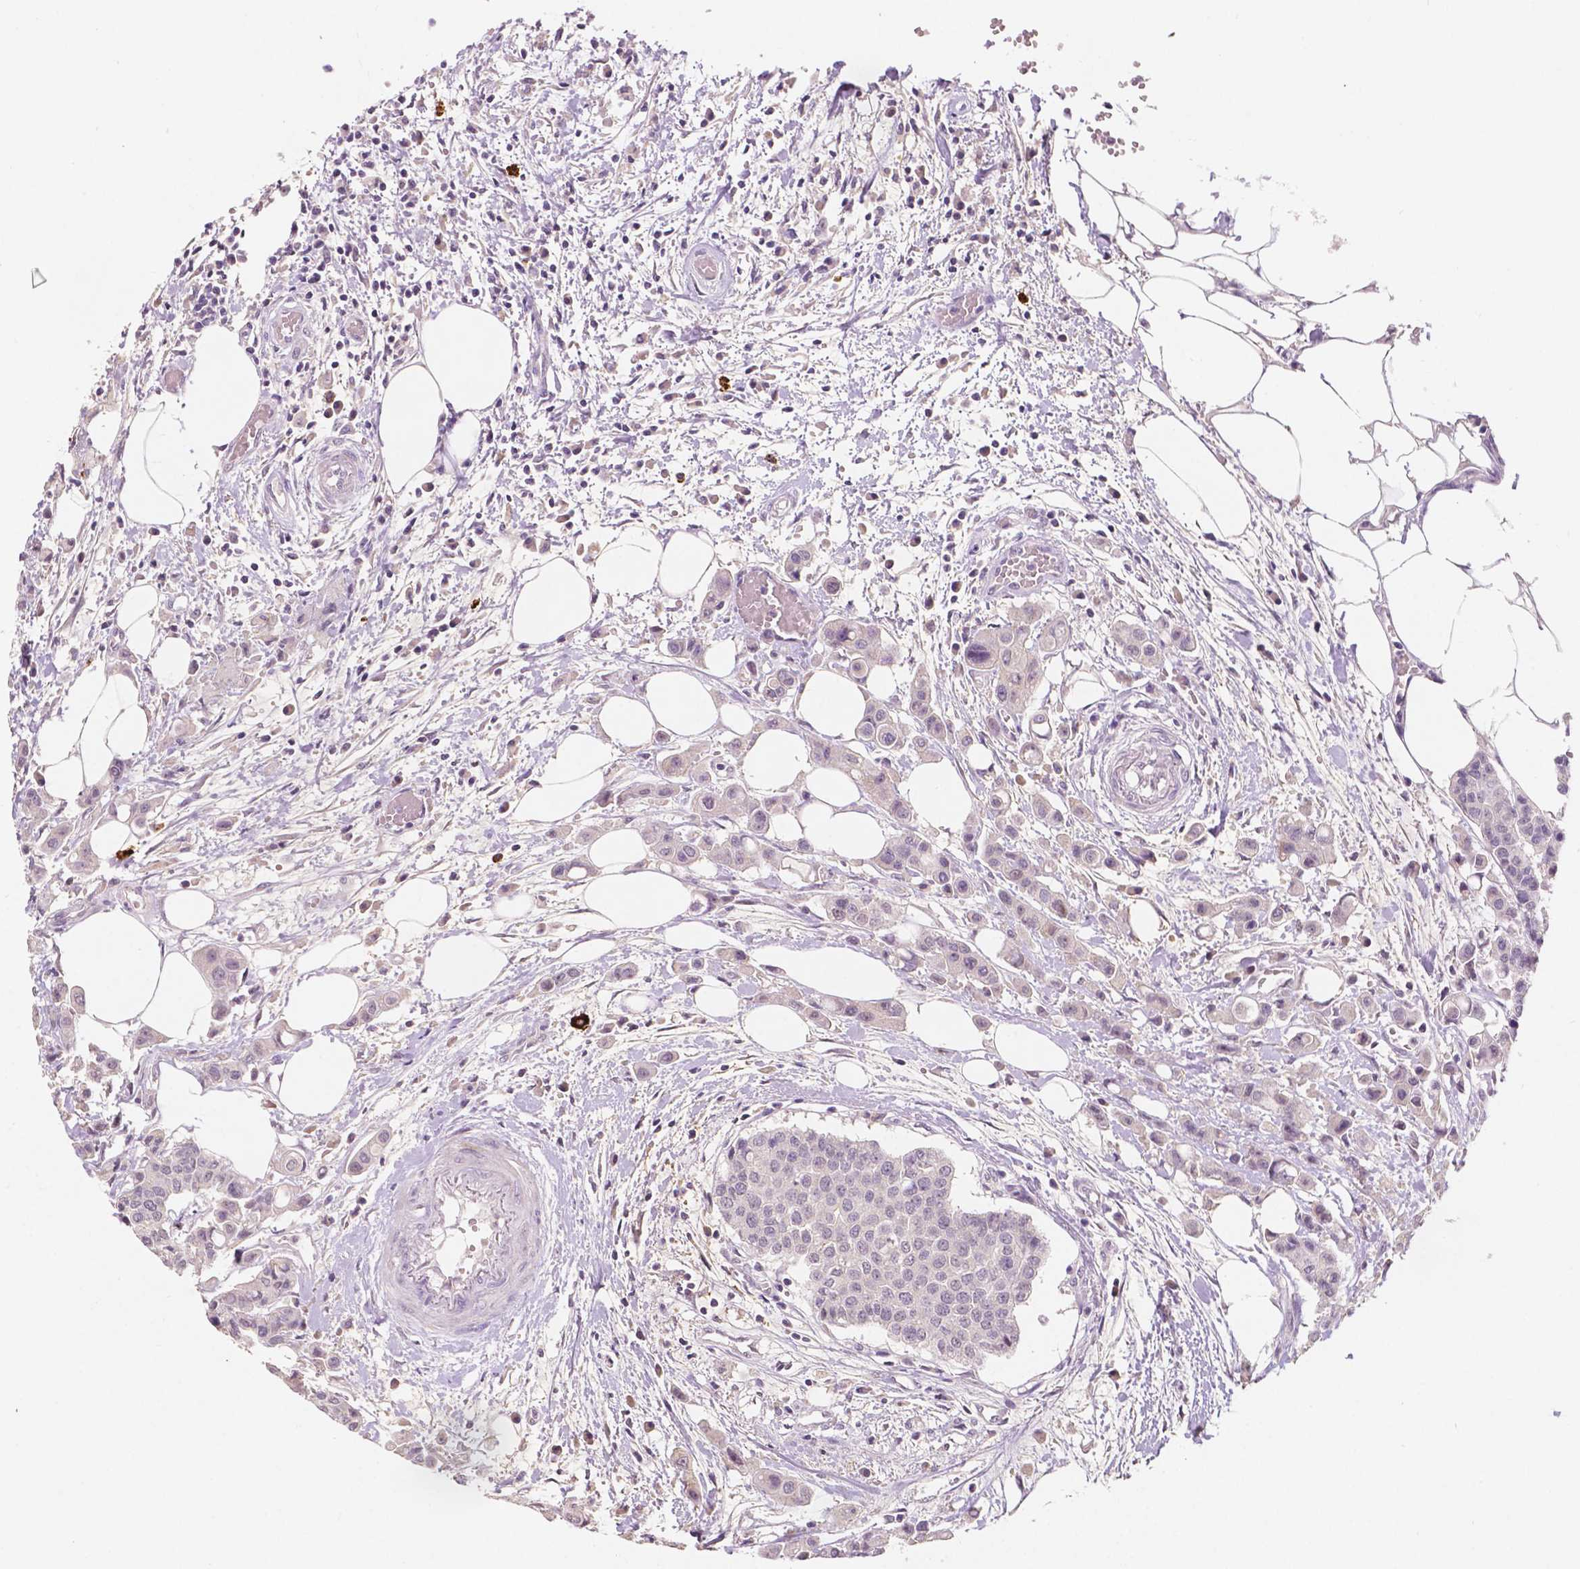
{"staining": {"intensity": "negative", "quantity": "none", "location": "none"}, "tissue": "carcinoid", "cell_type": "Tumor cells", "image_type": "cancer", "snomed": [{"axis": "morphology", "description": "Carcinoid, malignant, NOS"}, {"axis": "topography", "description": "Colon"}], "caption": "This is an immunohistochemistry image of carcinoid (malignant). There is no staining in tumor cells.", "gene": "SIRT2", "patient": {"sex": "male", "age": 81}}